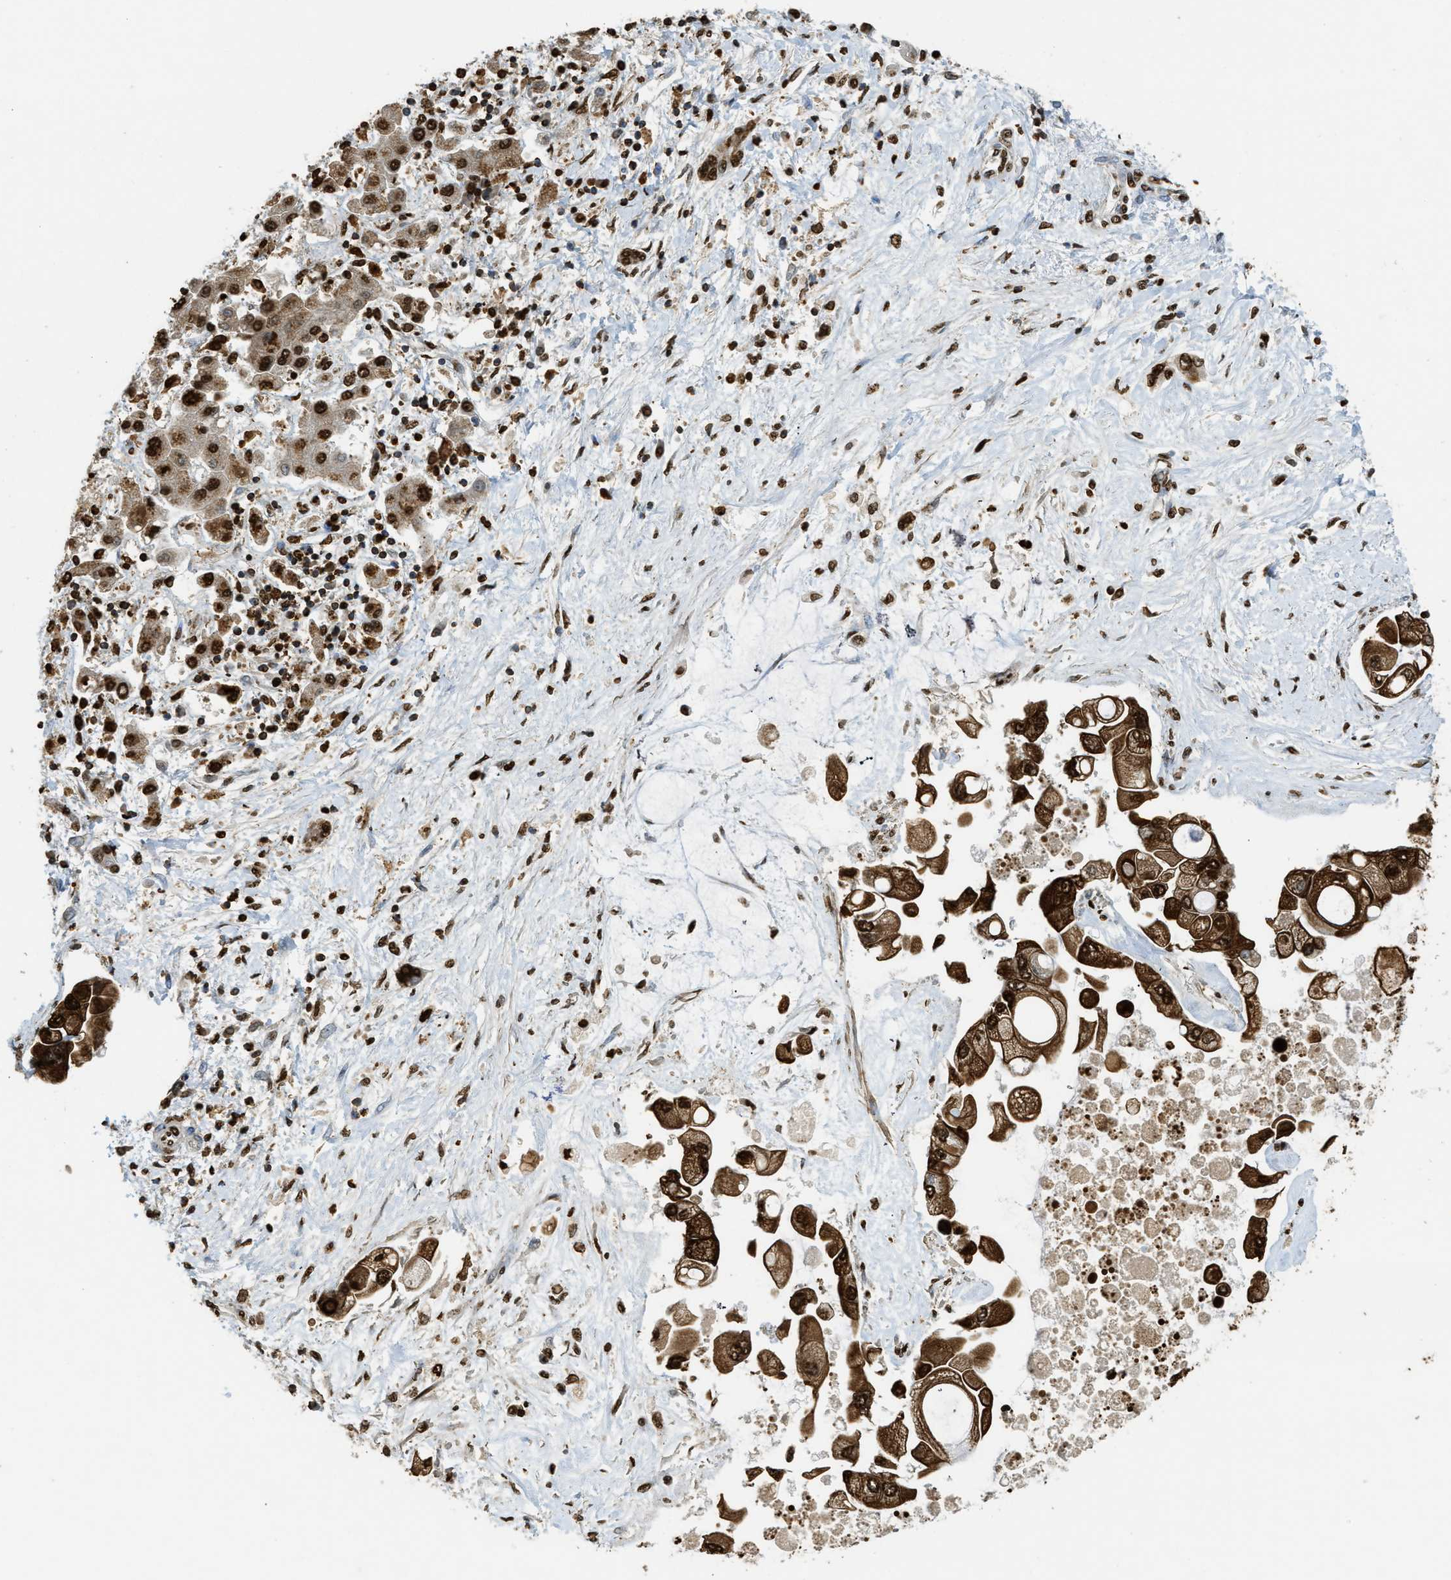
{"staining": {"intensity": "strong", "quantity": ">75%", "location": "cytoplasmic/membranous,nuclear"}, "tissue": "liver cancer", "cell_type": "Tumor cells", "image_type": "cancer", "snomed": [{"axis": "morphology", "description": "Cholangiocarcinoma"}, {"axis": "topography", "description": "Liver"}], "caption": "A high-resolution image shows immunohistochemistry (IHC) staining of liver cancer, which displays strong cytoplasmic/membranous and nuclear expression in approximately >75% of tumor cells.", "gene": "NR5A2", "patient": {"sex": "male", "age": 50}}